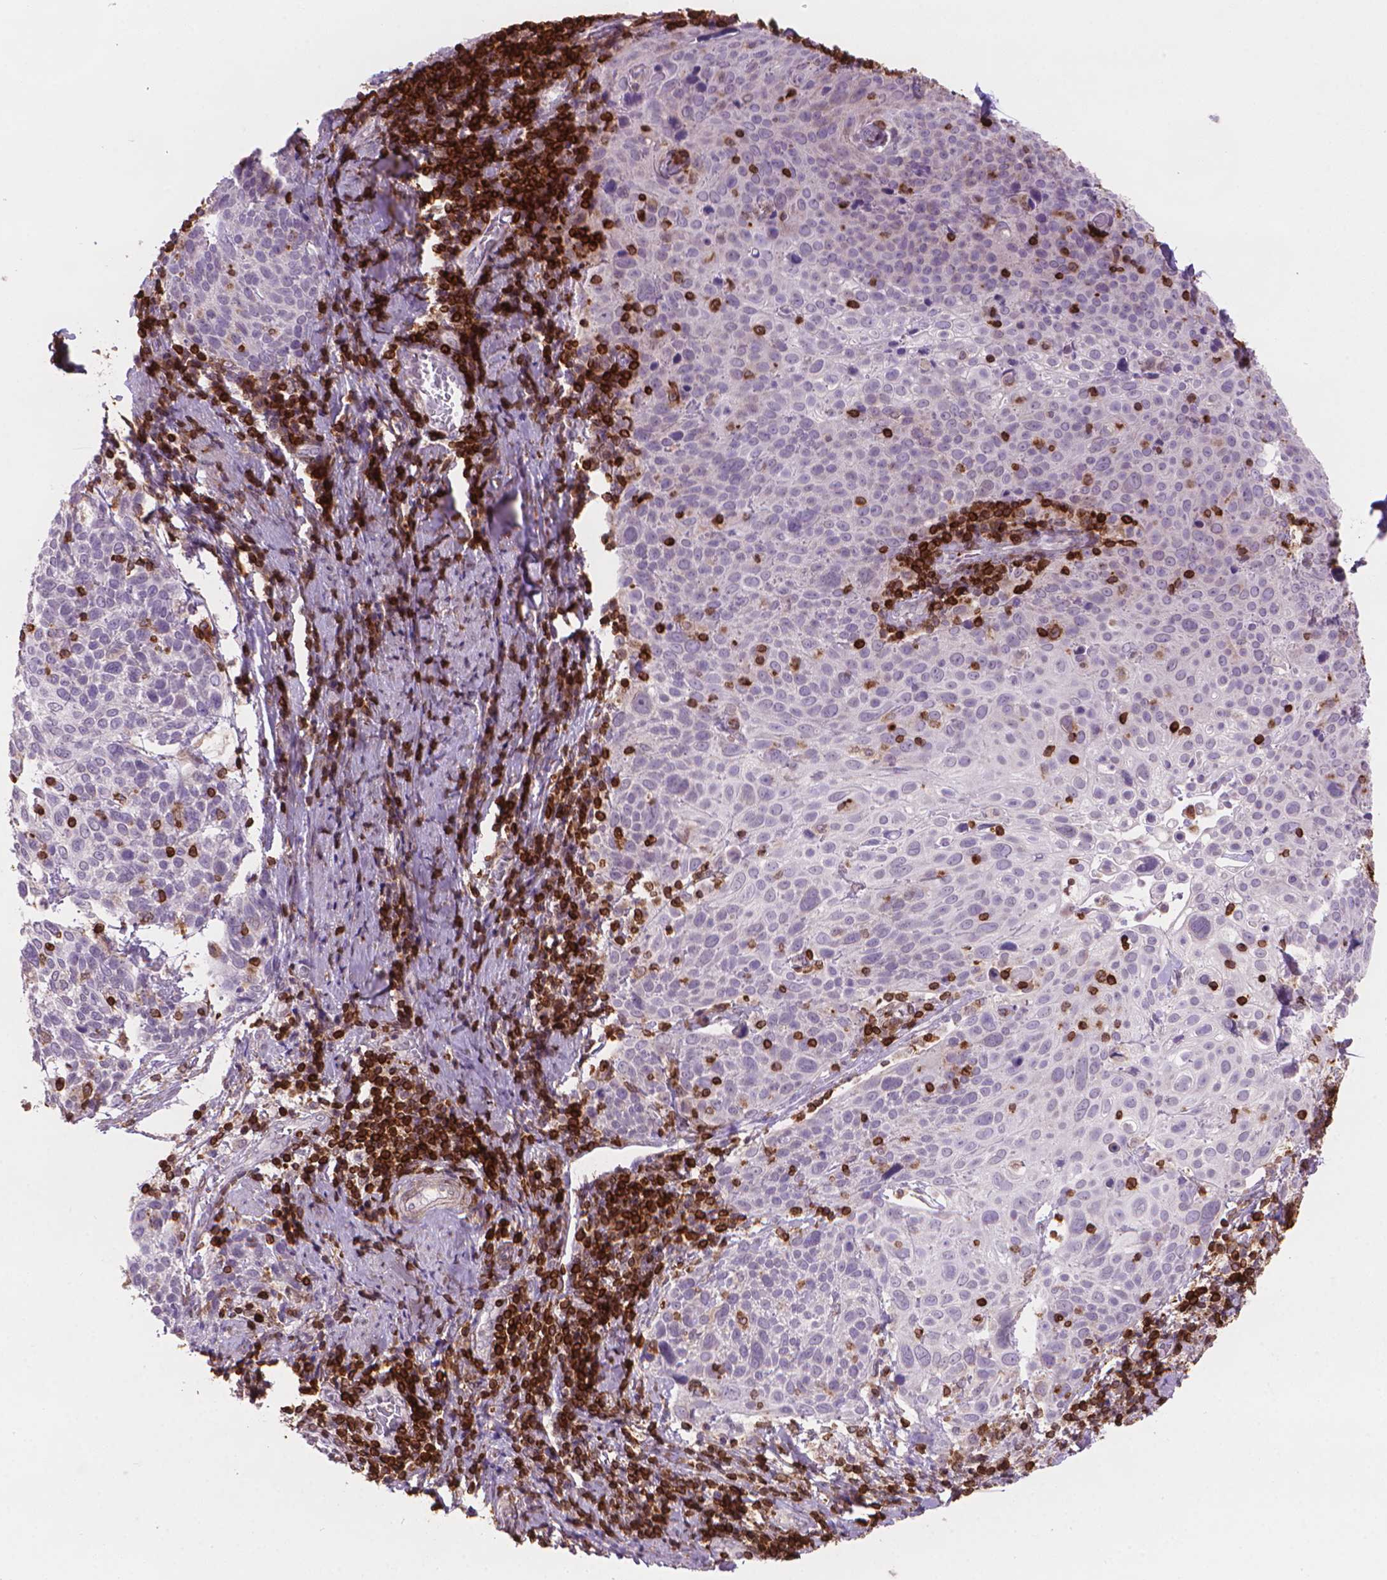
{"staining": {"intensity": "negative", "quantity": "none", "location": "none"}, "tissue": "cervical cancer", "cell_type": "Tumor cells", "image_type": "cancer", "snomed": [{"axis": "morphology", "description": "Squamous cell carcinoma, NOS"}, {"axis": "topography", "description": "Cervix"}], "caption": "This micrograph is of cervical squamous cell carcinoma stained with IHC to label a protein in brown with the nuclei are counter-stained blue. There is no positivity in tumor cells. The staining was performed using DAB to visualize the protein expression in brown, while the nuclei were stained in blue with hematoxylin (Magnification: 20x).", "gene": "BCL2", "patient": {"sex": "female", "age": 61}}